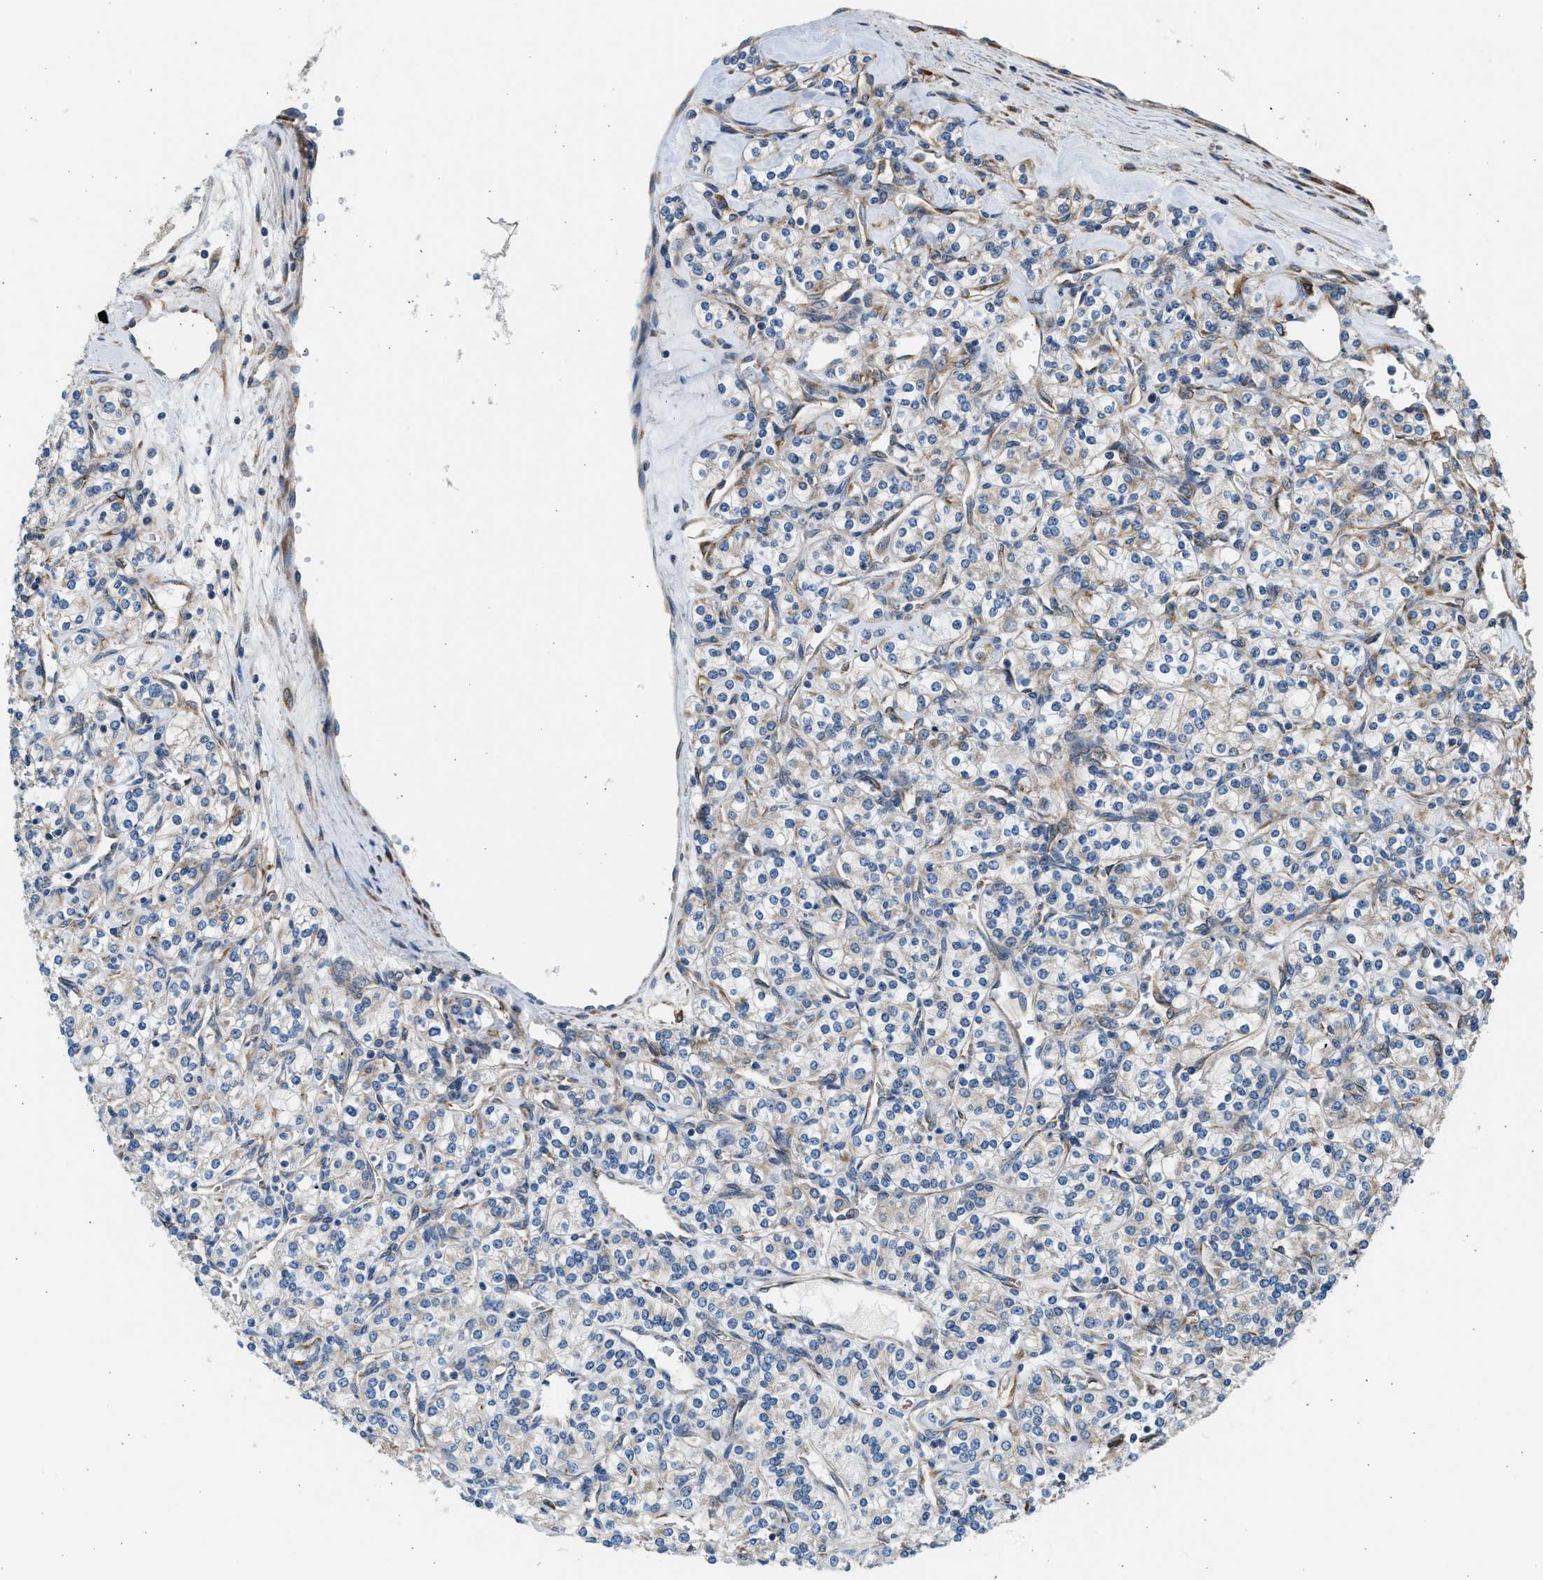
{"staining": {"intensity": "weak", "quantity": "<25%", "location": "cytoplasmic/membranous"}, "tissue": "renal cancer", "cell_type": "Tumor cells", "image_type": "cancer", "snomed": [{"axis": "morphology", "description": "Adenocarcinoma, NOS"}, {"axis": "topography", "description": "Kidney"}], "caption": "Immunohistochemistry of renal adenocarcinoma demonstrates no staining in tumor cells. (DAB (3,3'-diaminobenzidine) IHC with hematoxylin counter stain).", "gene": "CNTN6", "patient": {"sex": "male", "age": 77}}